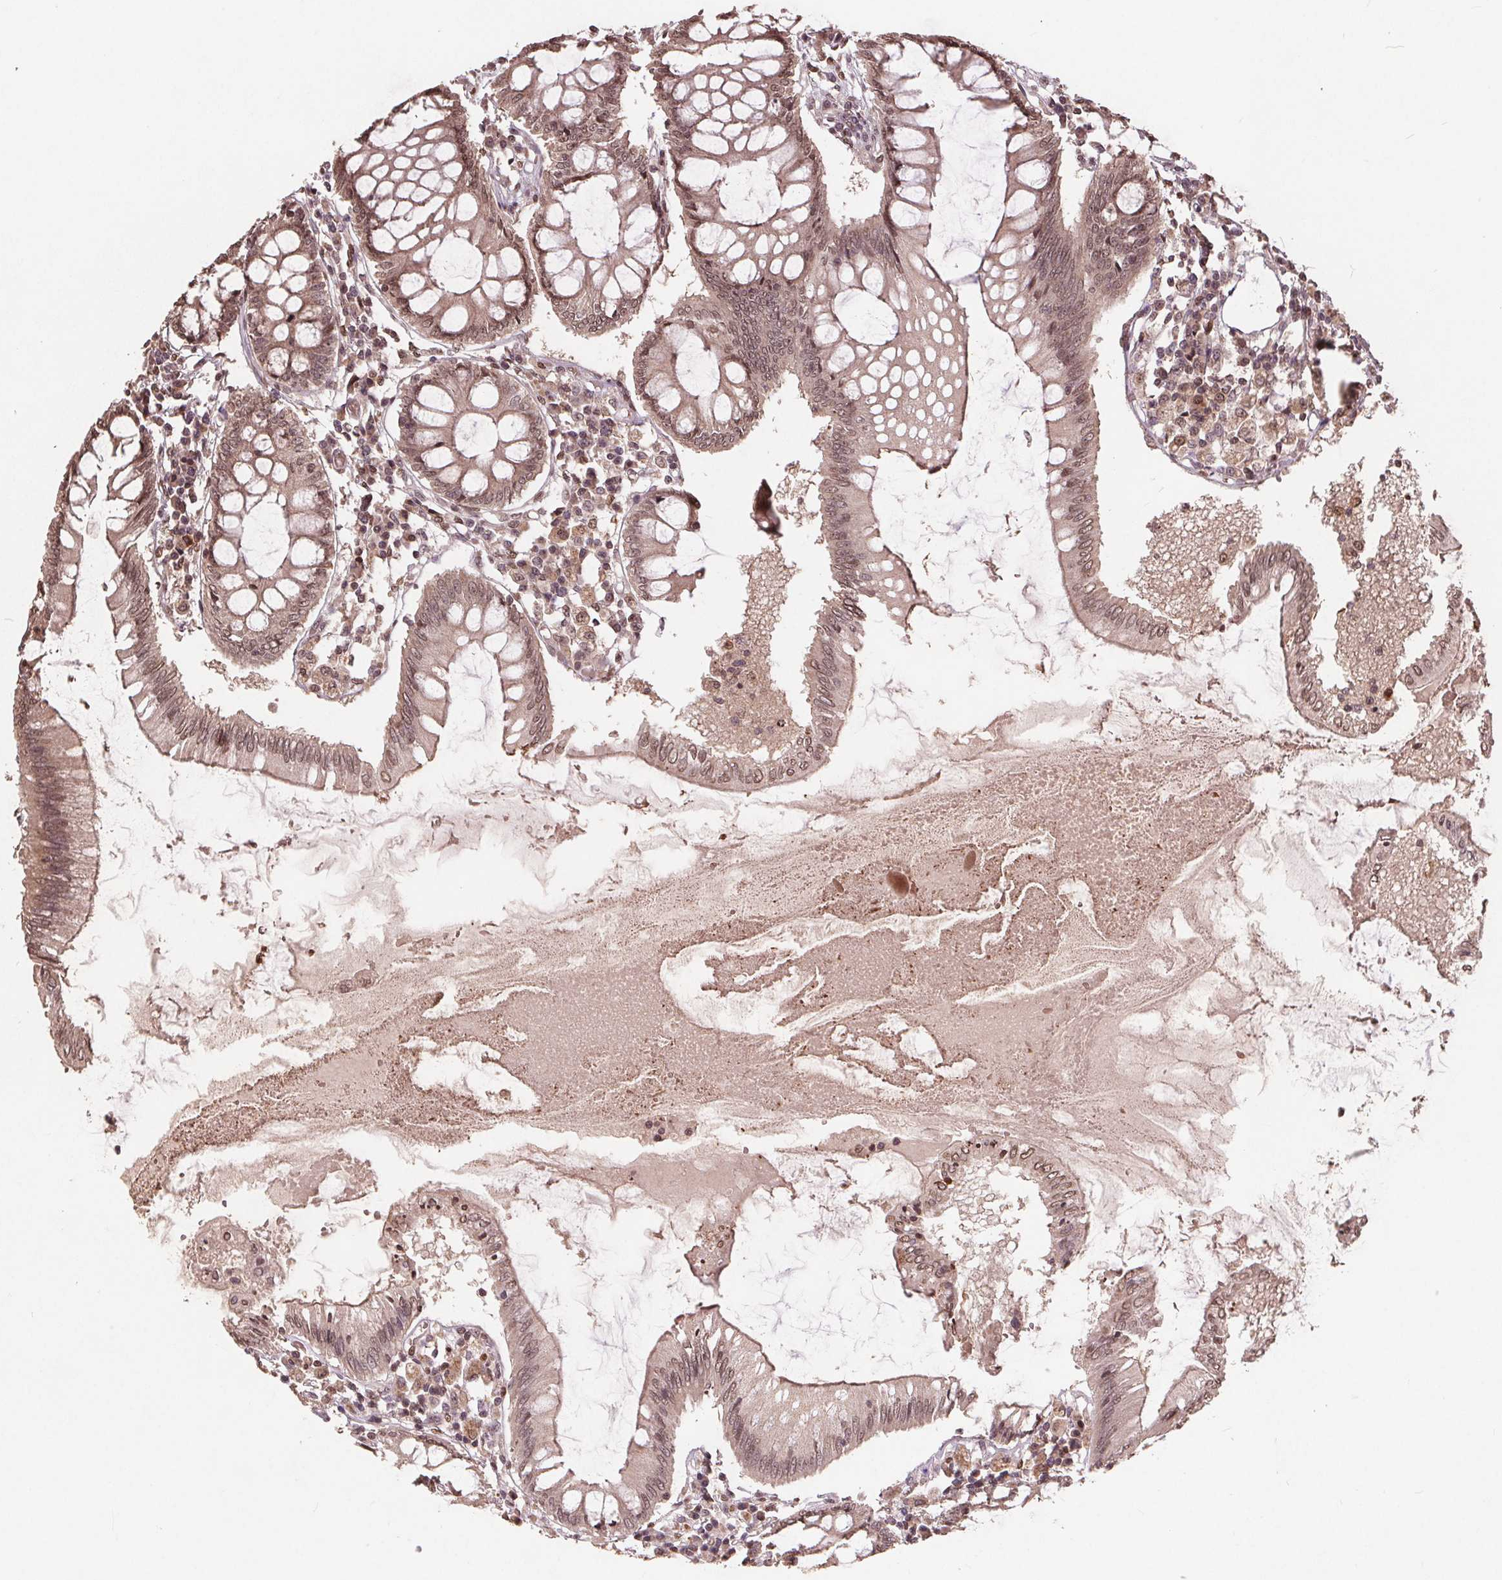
{"staining": {"intensity": "moderate", "quantity": ">75%", "location": "nuclear"}, "tissue": "colon", "cell_type": "Endothelial cells", "image_type": "normal", "snomed": [{"axis": "morphology", "description": "Normal tissue, NOS"}, {"axis": "morphology", "description": "Adenocarcinoma, NOS"}, {"axis": "topography", "description": "Colon"}], "caption": "This histopathology image reveals normal colon stained with IHC to label a protein in brown. The nuclear of endothelial cells show moderate positivity for the protein. Nuclei are counter-stained blue.", "gene": "HIF1AN", "patient": {"sex": "male", "age": 83}}